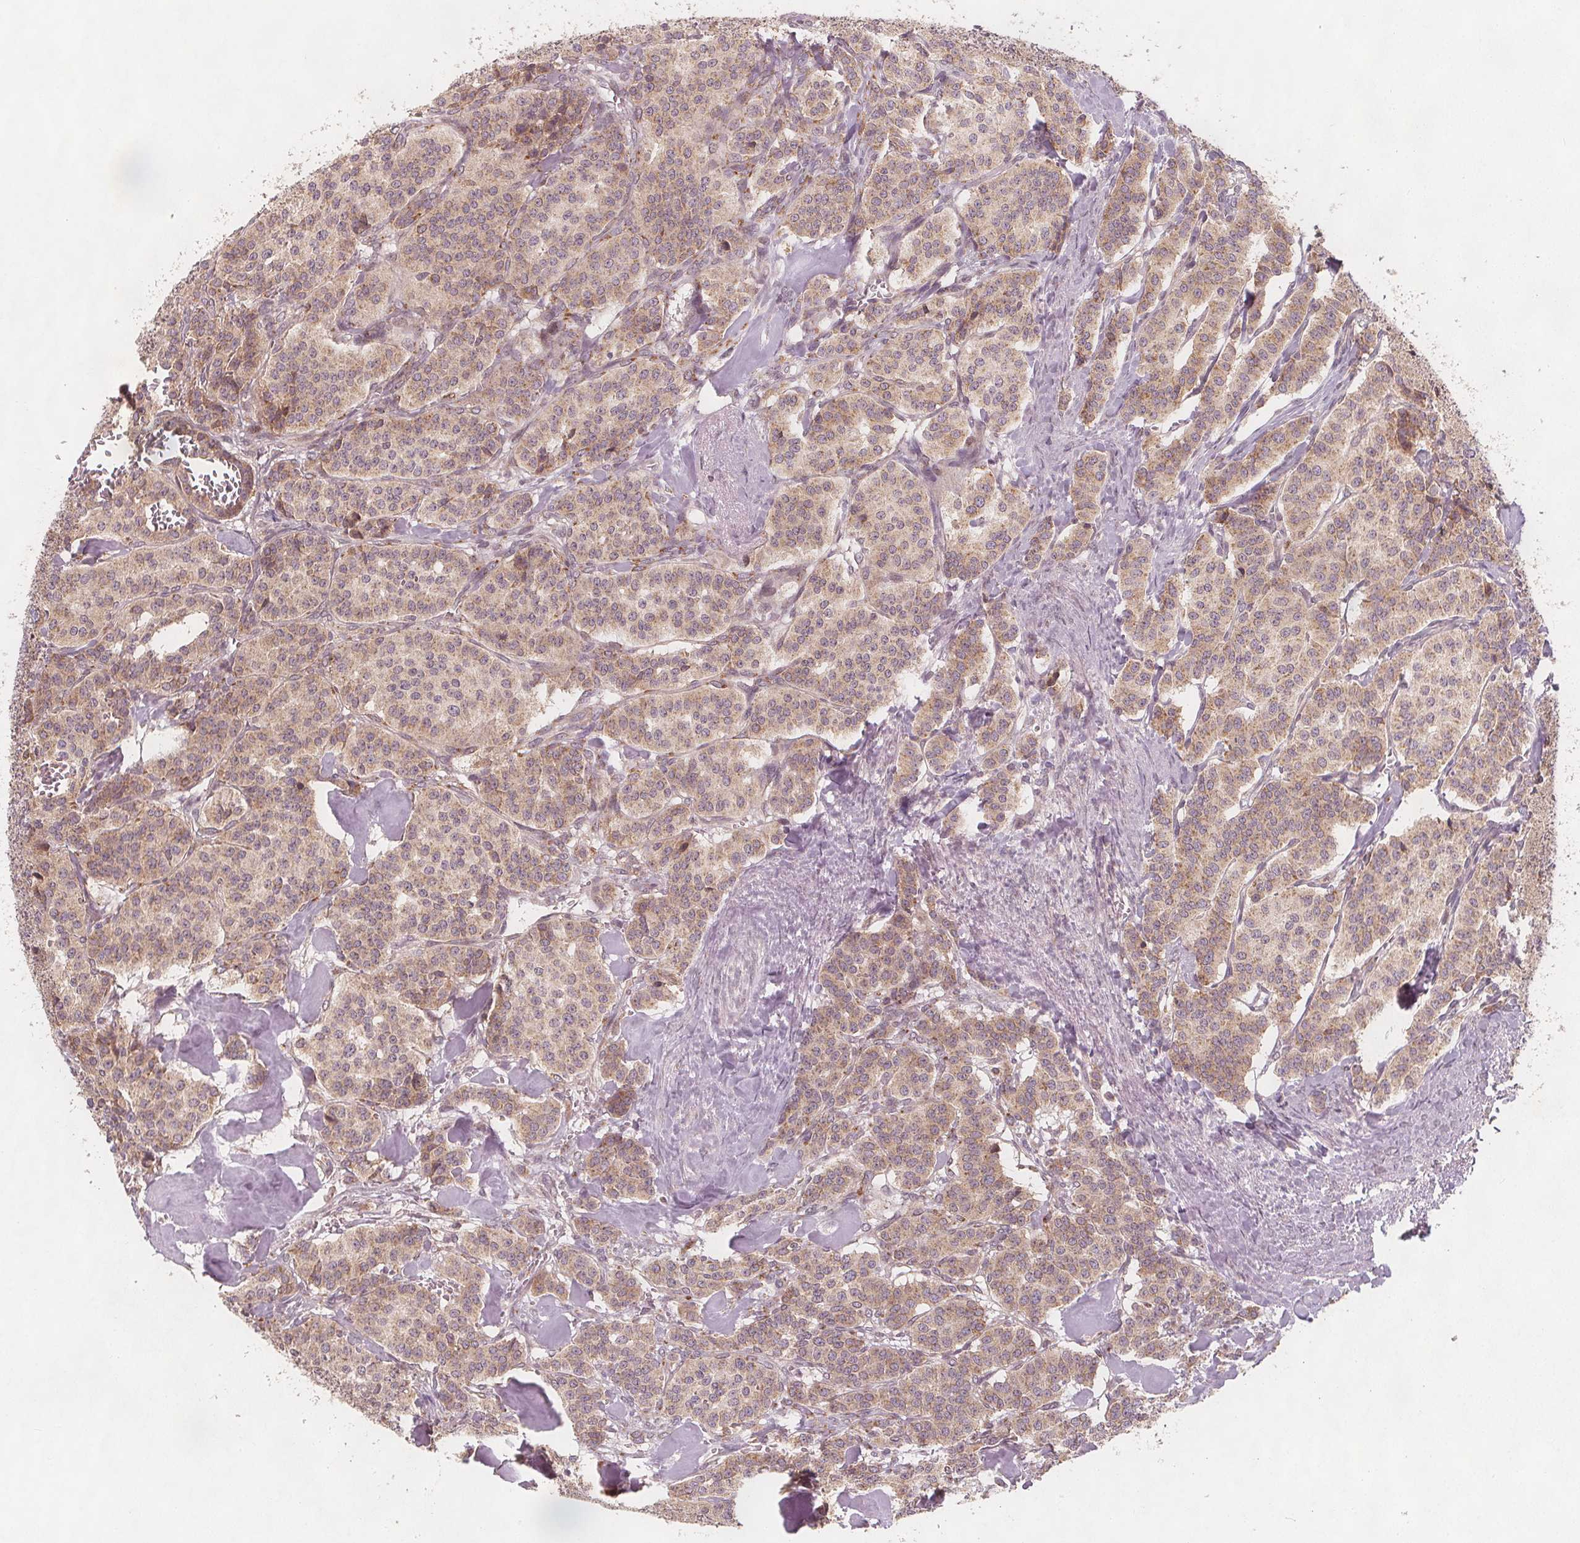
{"staining": {"intensity": "weak", "quantity": "25%-75%", "location": "cytoplasmic/membranous"}, "tissue": "carcinoid", "cell_type": "Tumor cells", "image_type": "cancer", "snomed": [{"axis": "morphology", "description": "Normal tissue, NOS"}, {"axis": "morphology", "description": "Carcinoid, malignant, NOS"}, {"axis": "topography", "description": "Lung"}], "caption": "Malignant carcinoid stained with a brown dye shows weak cytoplasmic/membranous positive expression in about 25%-75% of tumor cells.", "gene": "NCSTN", "patient": {"sex": "female", "age": 46}}